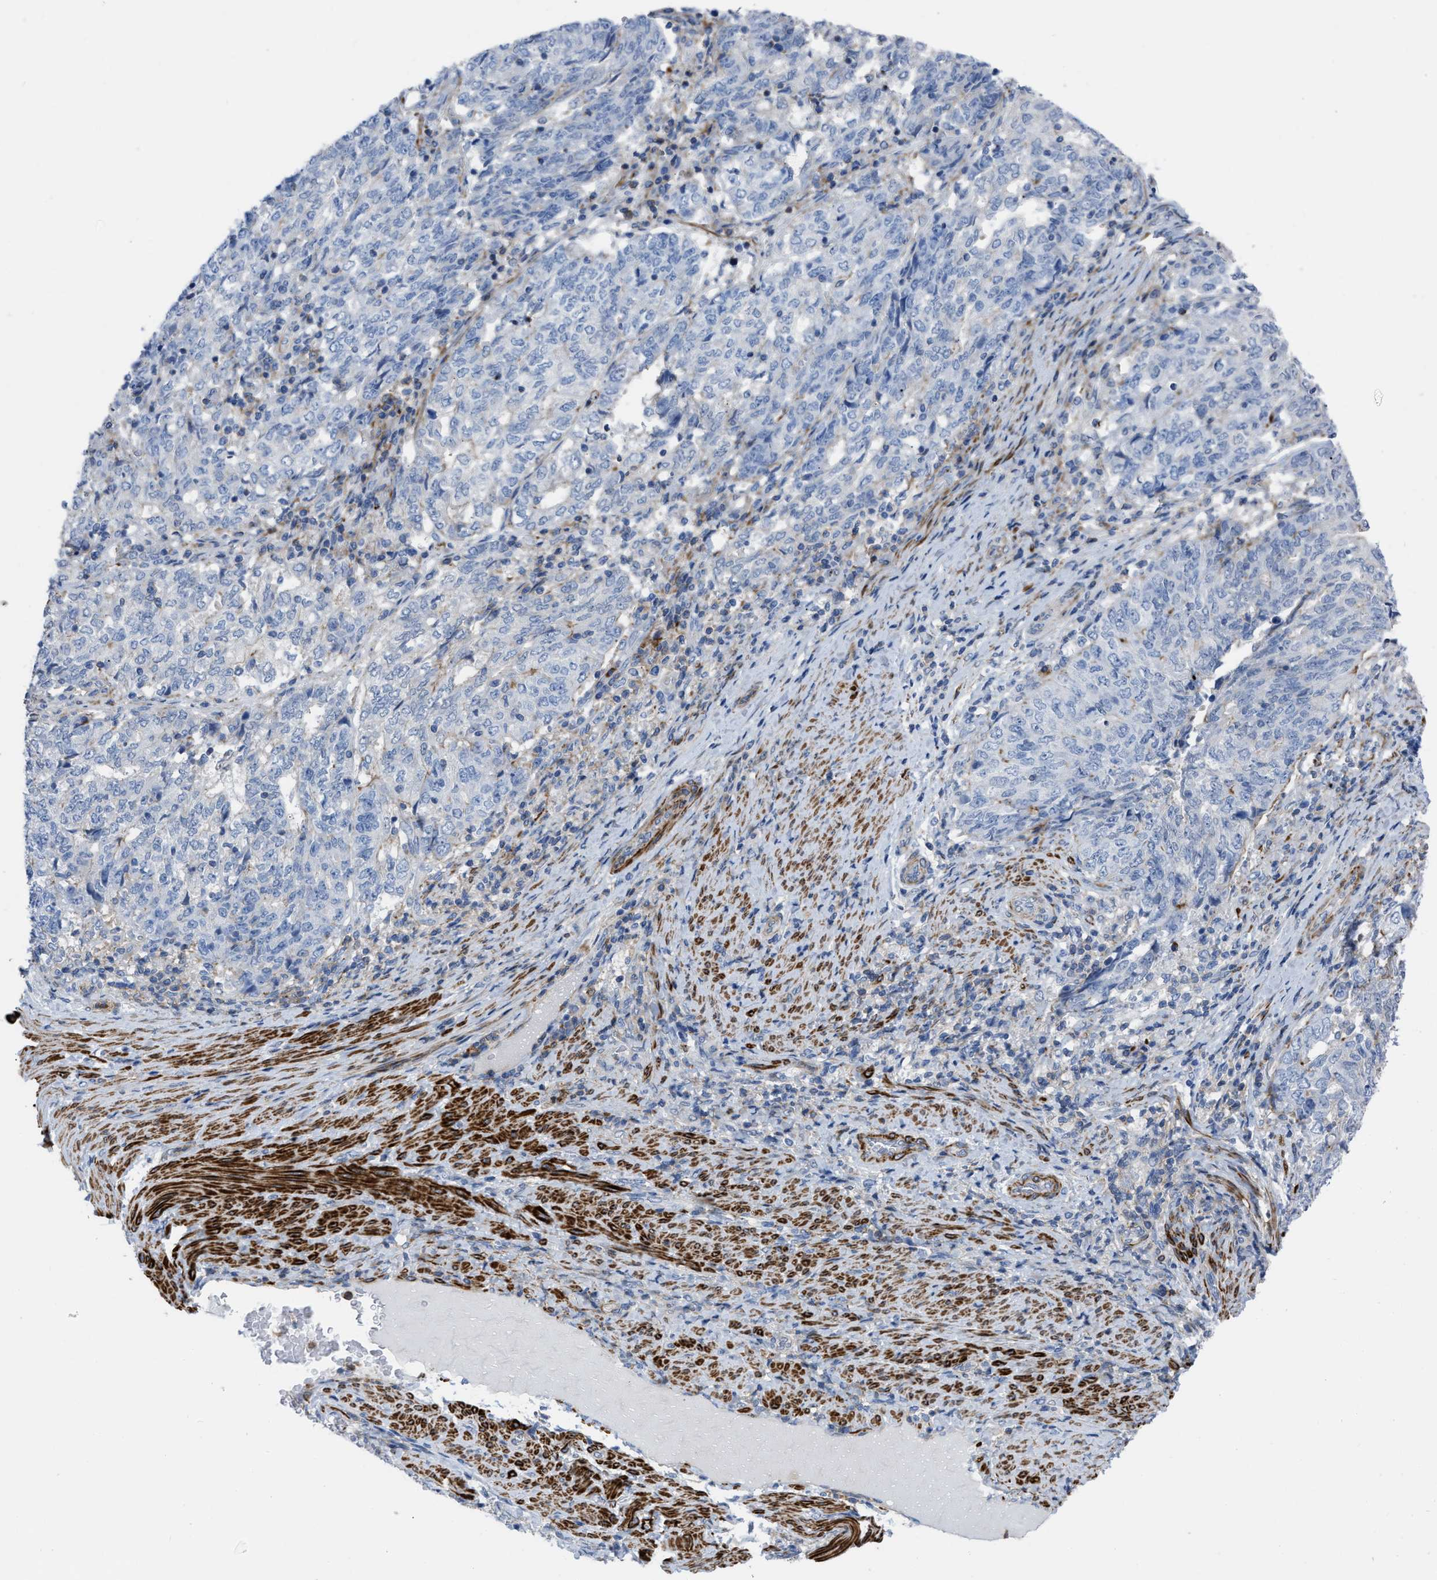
{"staining": {"intensity": "negative", "quantity": "none", "location": "none"}, "tissue": "endometrial cancer", "cell_type": "Tumor cells", "image_type": "cancer", "snomed": [{"axis": "morphology", "description": "Adenocarcinoma, NOS"}, {"axis": "topography", "description": "Endometrium"}], "caption": "This is an immunohistochemistry image of adenocarcinoma (endometrial). There is no expression in tumor cells.", "gene": "PRMT2", "patient": {"sex": "female", "age": 80}}